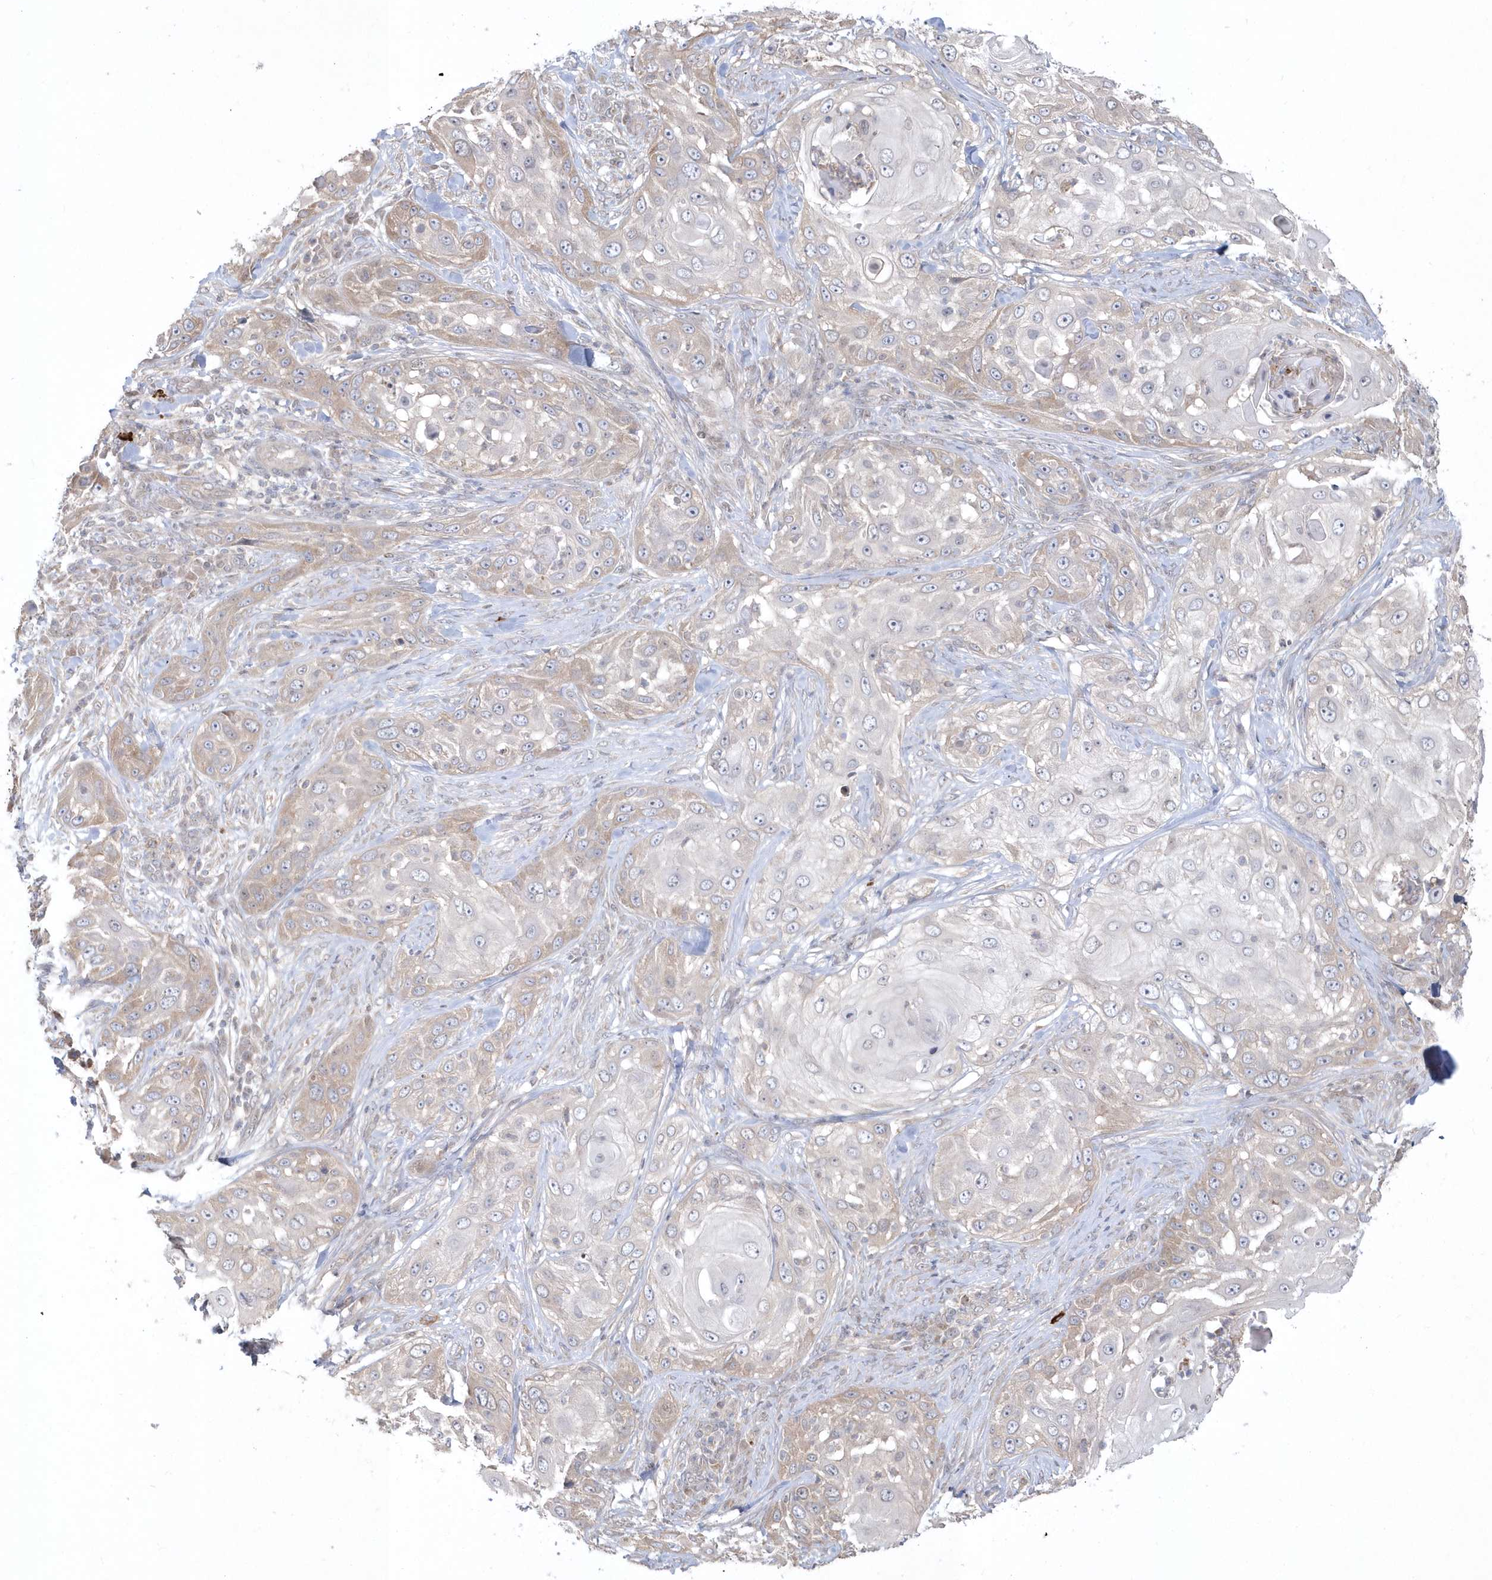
{"staining": {"intensity": "weak", "quantity": "<25%", "location": "cytoplasmic/membranous"}, "tissue": "skin cancer", "cell_type": "Tumor cells", "image_type": "cancer", "snomed": [{"axis": "morphology", "description": "Squamous cell carcinoma, NOS"}, {"axis": "topography", "description": "Skin"}], "caption": "Immunohistochemistry (IHC) of human skin cancer demonstrates no expression in tumor cells. (DAB (3,3'-diaminobenzidine) IHC visualized using brightfield microscopy, high magnification).", "gene": "DHX57", "patient": {"sex": "female", "age": 44}}